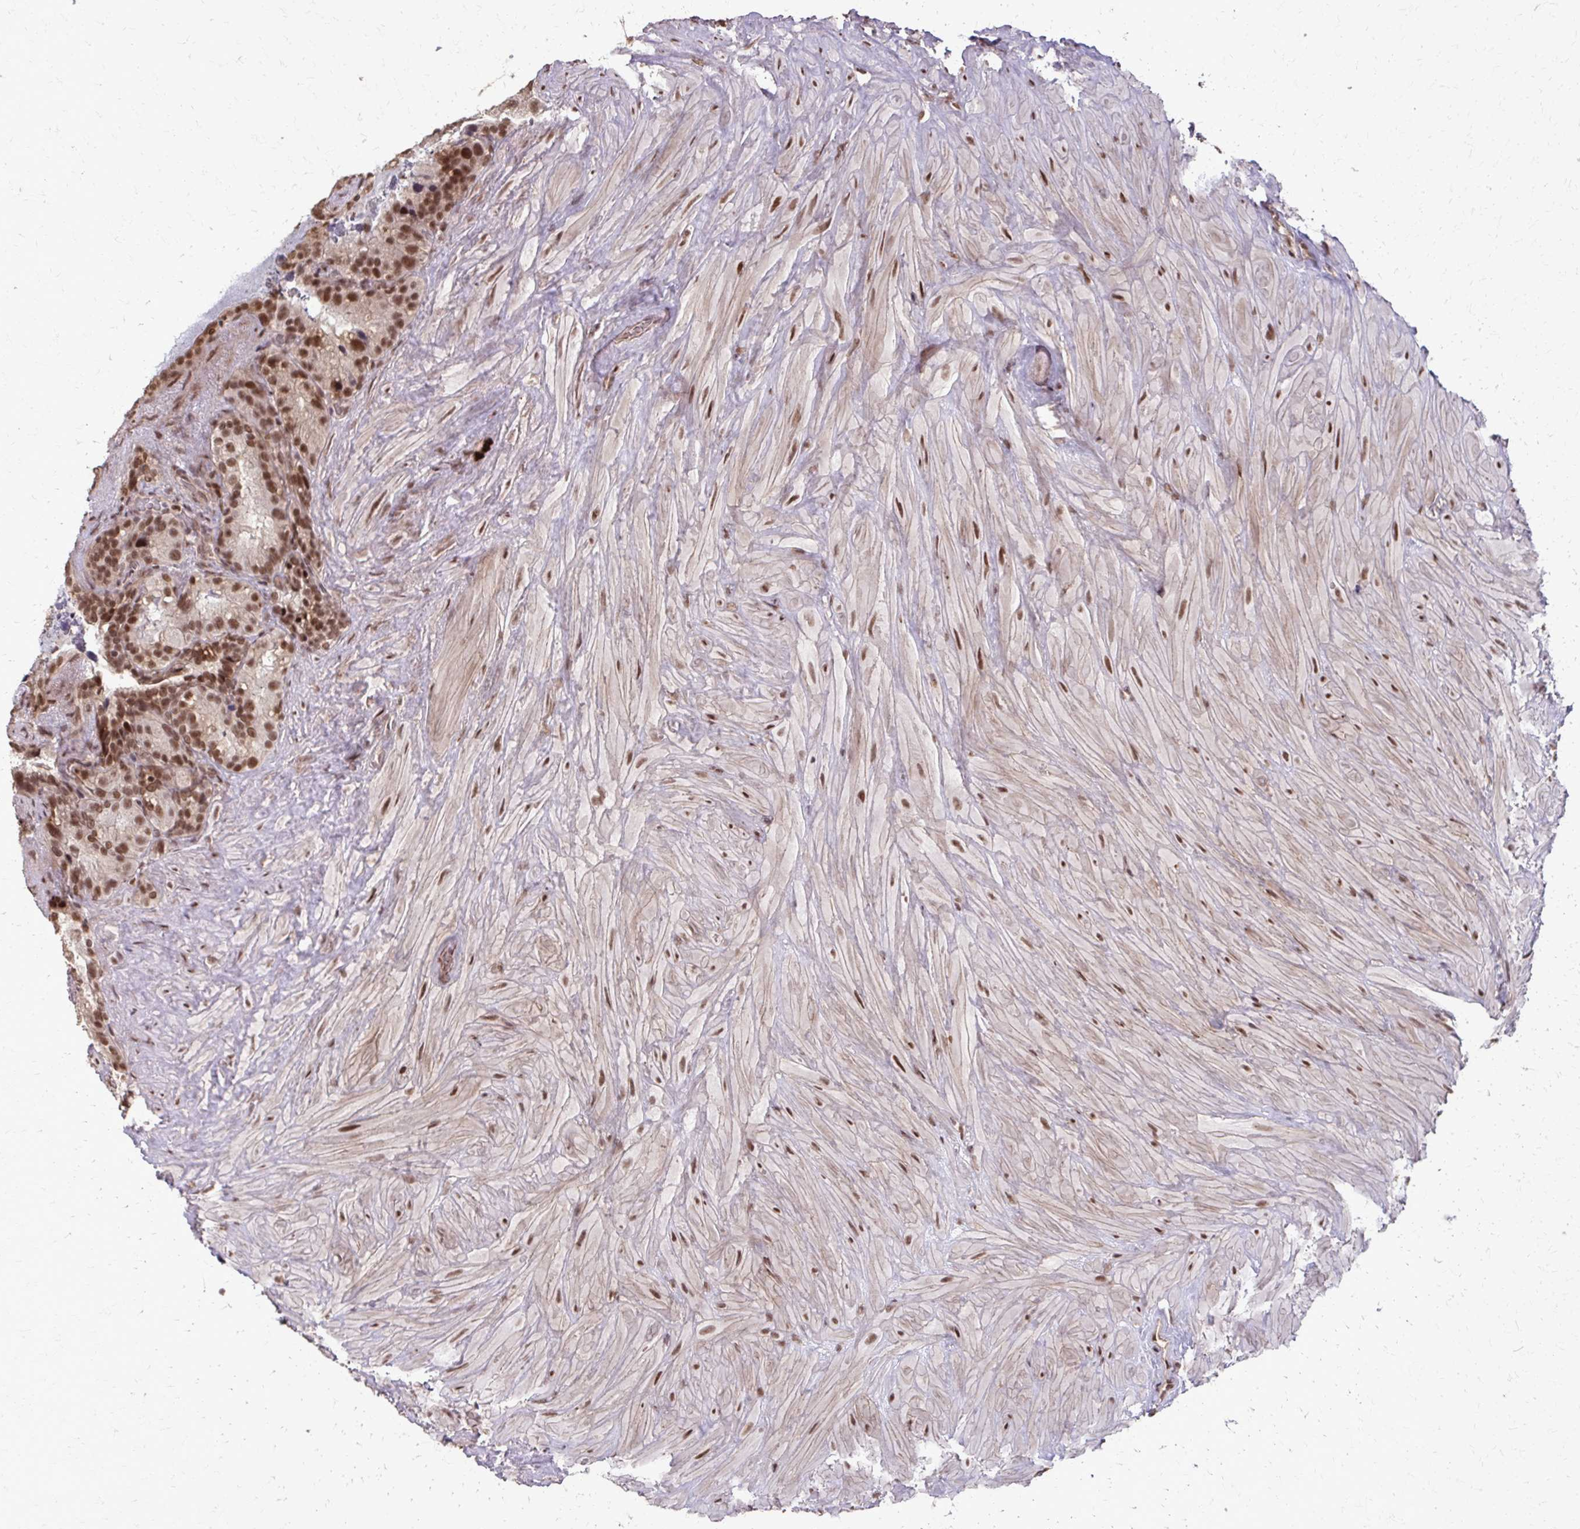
{"staining": {"intensity": "moderate", "quantity": ">75%", "location": "nuclear"}, "tissue": "seminal vesicle", "cell_type": "Glandular cells", "image_type": "normal", "snomed": [{"axis": "morphology", "description": "Normal tissue, NOS"}, {"axis": "topography", "description": "Seminal veicle"}], "caption": "Immunohistochemical staining of unremarkable seminal vesicle reveals moderate nuclear protein expression in approximately >75% of glandular cells.", "gene": "SS18", "patient": {"sex": "male", "age": 60}}